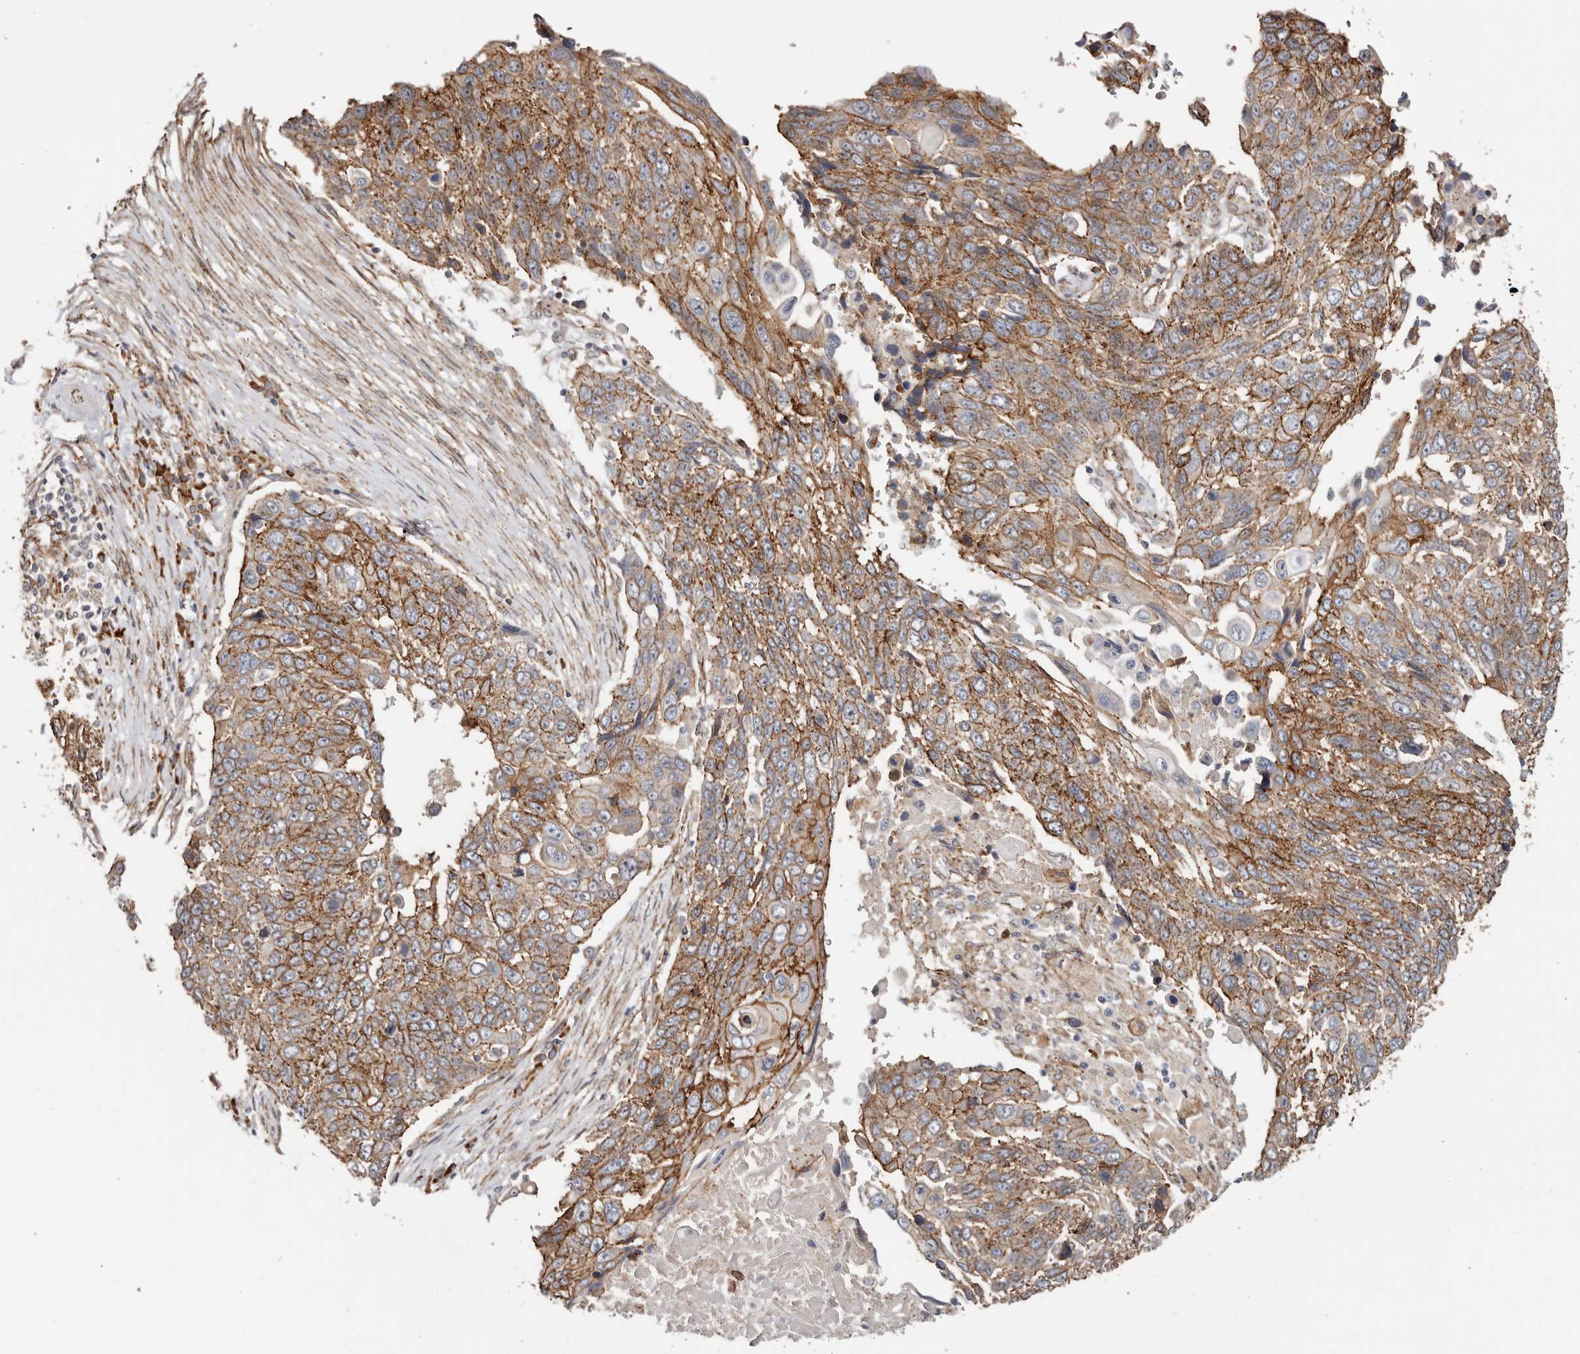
{"staining": {"intensity": "strong", "quantity": ">75%", "location": "cytoplasmic/membranous"}, "tissue": "lung cancer", "cell_type": "Tumor cells", "image_type": "cancer", "snomed": [{"axis": "morphology", "description": "Squamous cell carcinoma, NOS"}, {"axis": "topography", "description": "Lung"}], "caption": "The histopathology image demonstrates a brown stain indicating the presence of a protein in the cytoplasmic/membranous of tumor cells in squamous cell carcinoma (lung).", "gene": "CTNNB1", "patient": {"sex": "male", "age": 66}}